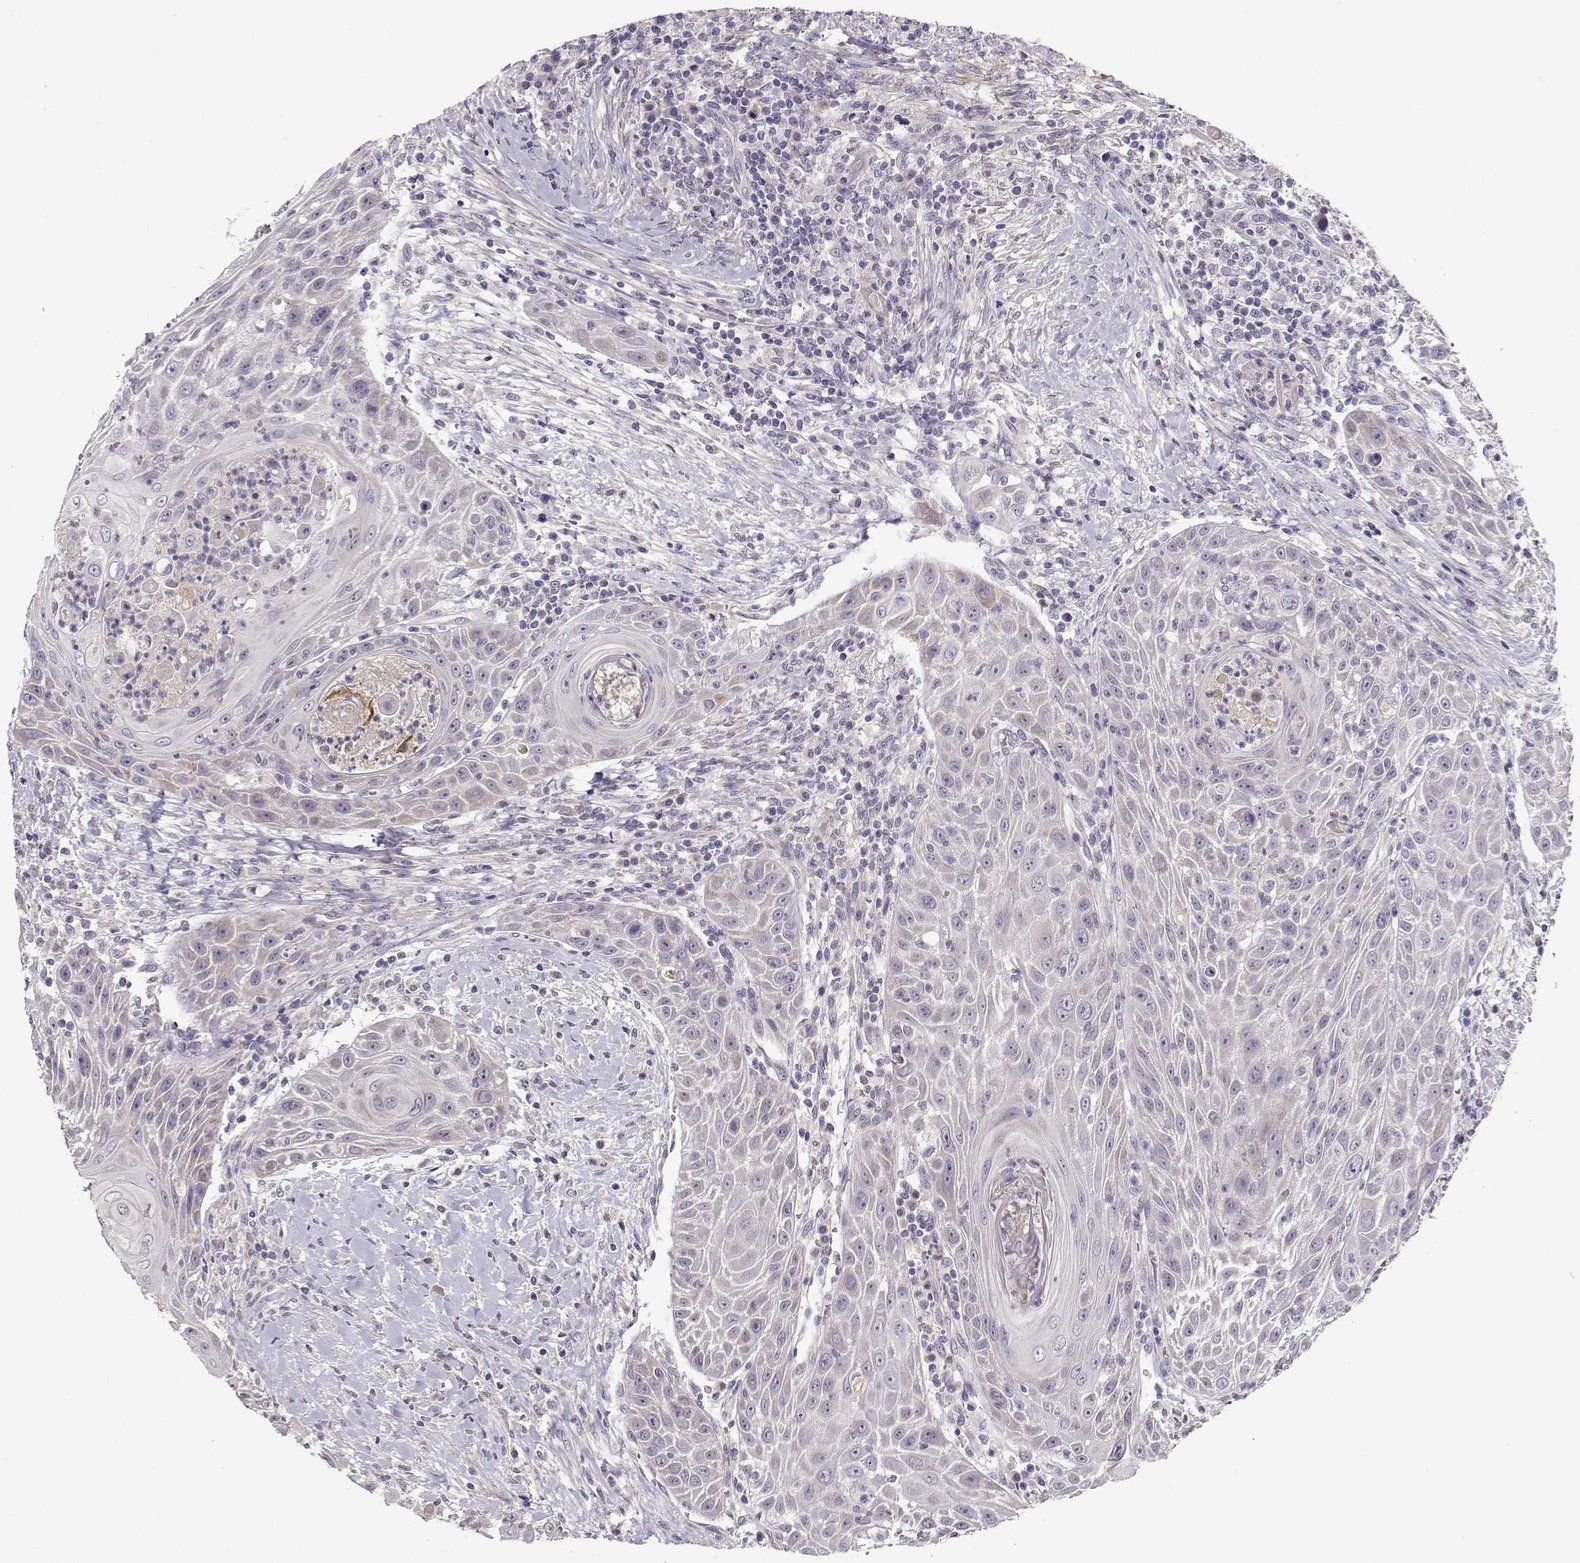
{"staining": {"intensity": "negative", "quantity": "none", "location": "none"}, "tissue": "head and neck cancer", "cell_type": "Tumor cells", "image_type": "cancer", "snomed": [{"axis": "morphology", "description": "Squamous cell carcinoma, NOS"}, {"axis": "topography", "description": "Head-Neck"}], "caption": "A micrograph of head and neck cancer (squamous cell carcinoma) stained for a protein exhibits no brown staining in tumor cells.", "gene": "TMEM145", "patient": {"sex": "male", "age": 69}}